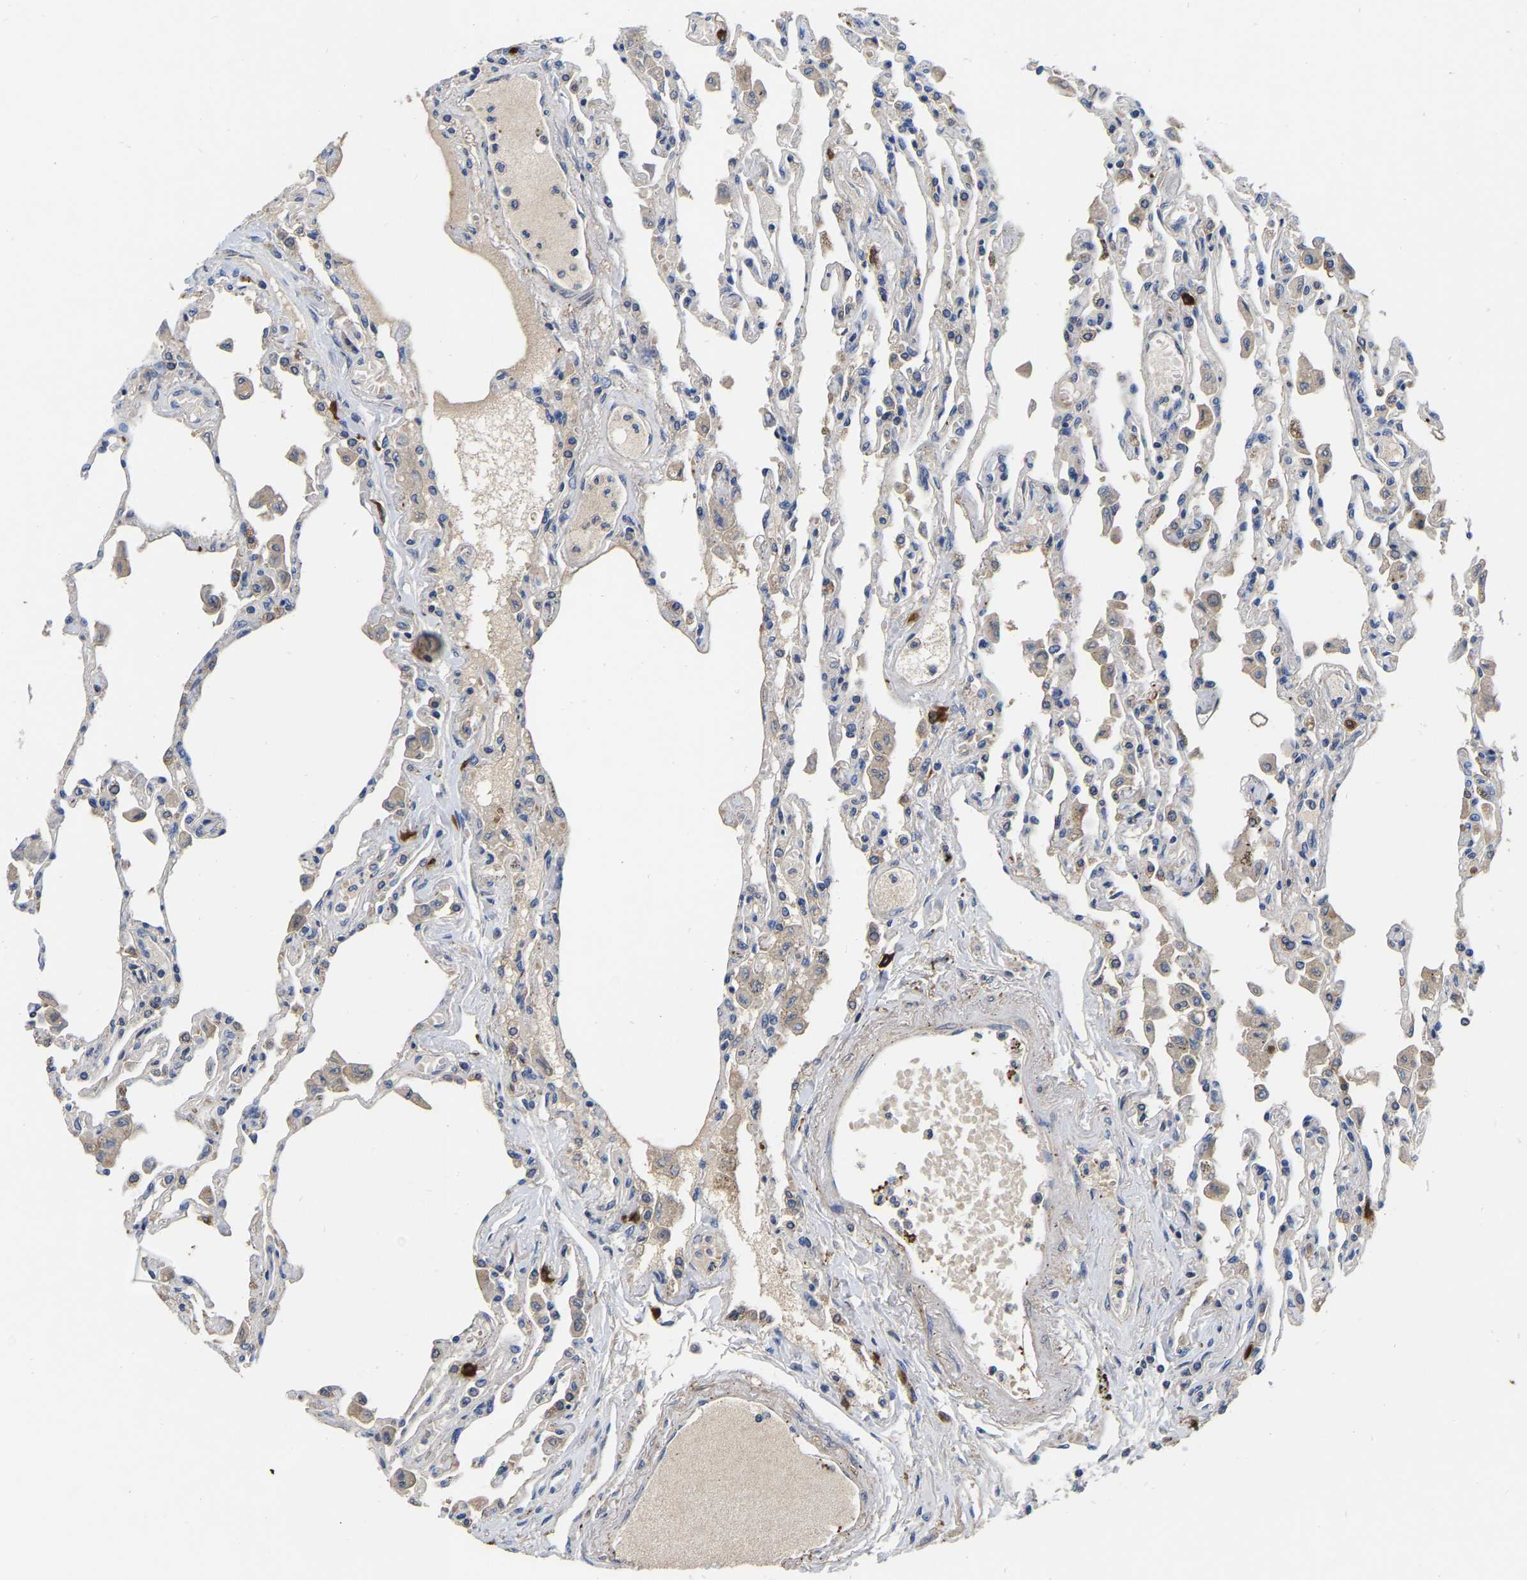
{"staining": {"intensity": "negative", "quantity": "none", "location": "none"}, "tissue": "lung", "cell_type": "Alveolar cells", "image_type": "normal", "snomed": [{"axis": "morphology", "description": "Normal tissue, NOS"}, {"axis": "topography", "description": "Bronchus"}, {"axis": "topography", "description": "Lung"}], "caption": "Benign lung was stained to show a protein in brown. There is no significant expression in alveolar cells. (DAB (3,3'-diaminobenzidine) immunohistochemistry, high magnification).", "gene": "RAB27B", "patient": {"sex": "female", "age": 49}}